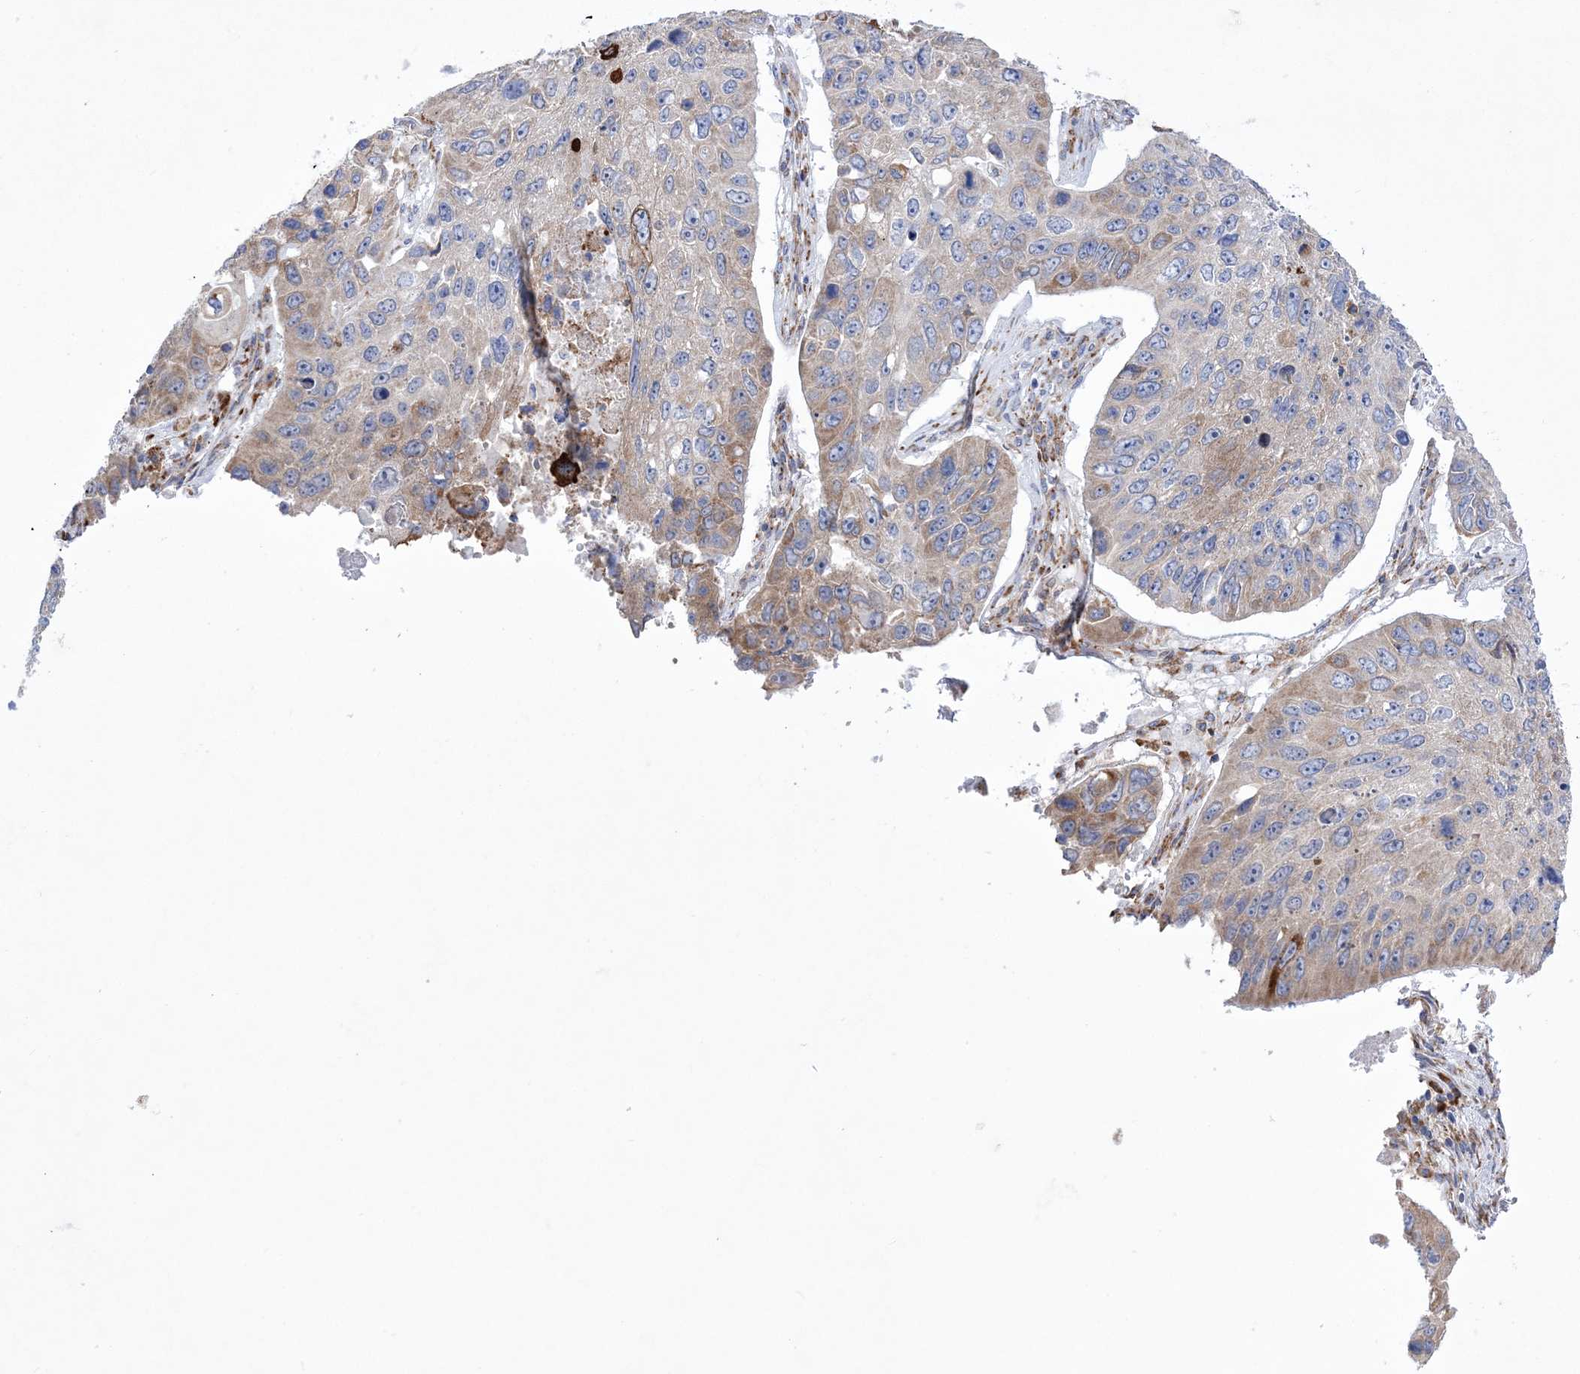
{"staining": {"intensity": "weak", "quantity": "<25%", "location": "cytoplasmic/membranous"}, "tissue": "lung cancer", "cell_type": "Tumor cells", "image_type": "cancer", "snomed": [{"axis": "morphology", "description": "Squamous cell carcinoma, NOS"}, {"axis": "topography", "description": "Lung"}], "caption": "Human lung cancer (squamous cell carcinoma) stained for a protein using IHC exhibits no staining in tumor cells.", "gene": "MED31", "patient": {"sex": "male", "age": 61}}